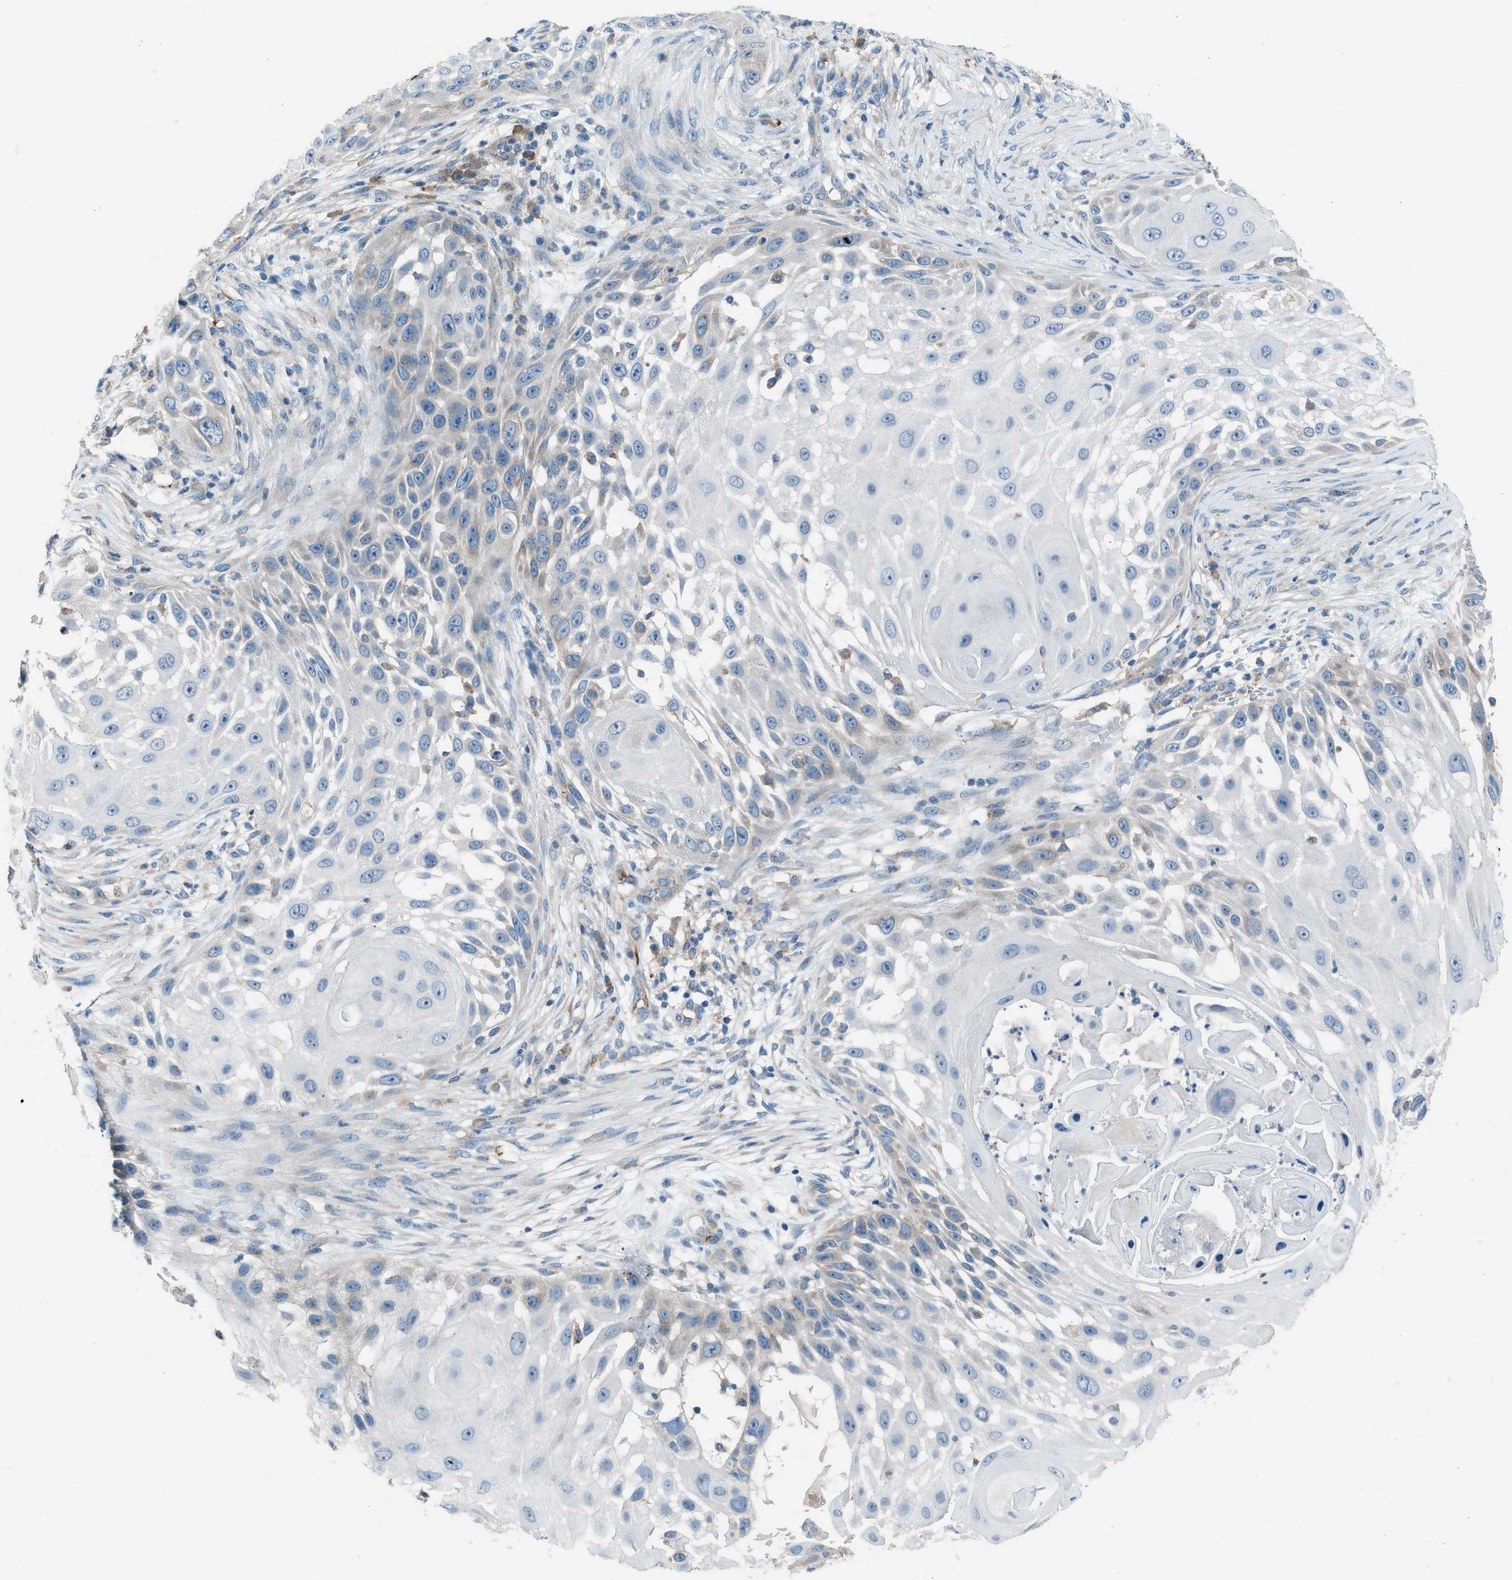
{"staining": {"intensity": "negative", "quantity": "none", "location": "none"}, "tissue": "skin cancer", "cell_type": "Tumor cells", "image_type": "cancer", "snomed": [{"axis": "morphology", "description": "Squamous cell carcinoma, NOS"}, {"axis": "topography", "description": "Skin"}], "caption": "Tumor cells are negative for protein expression in human squamous cell carcinoma (skin).", "gene": "HEG1", "patient": {"sex": "female", "age": 44}}